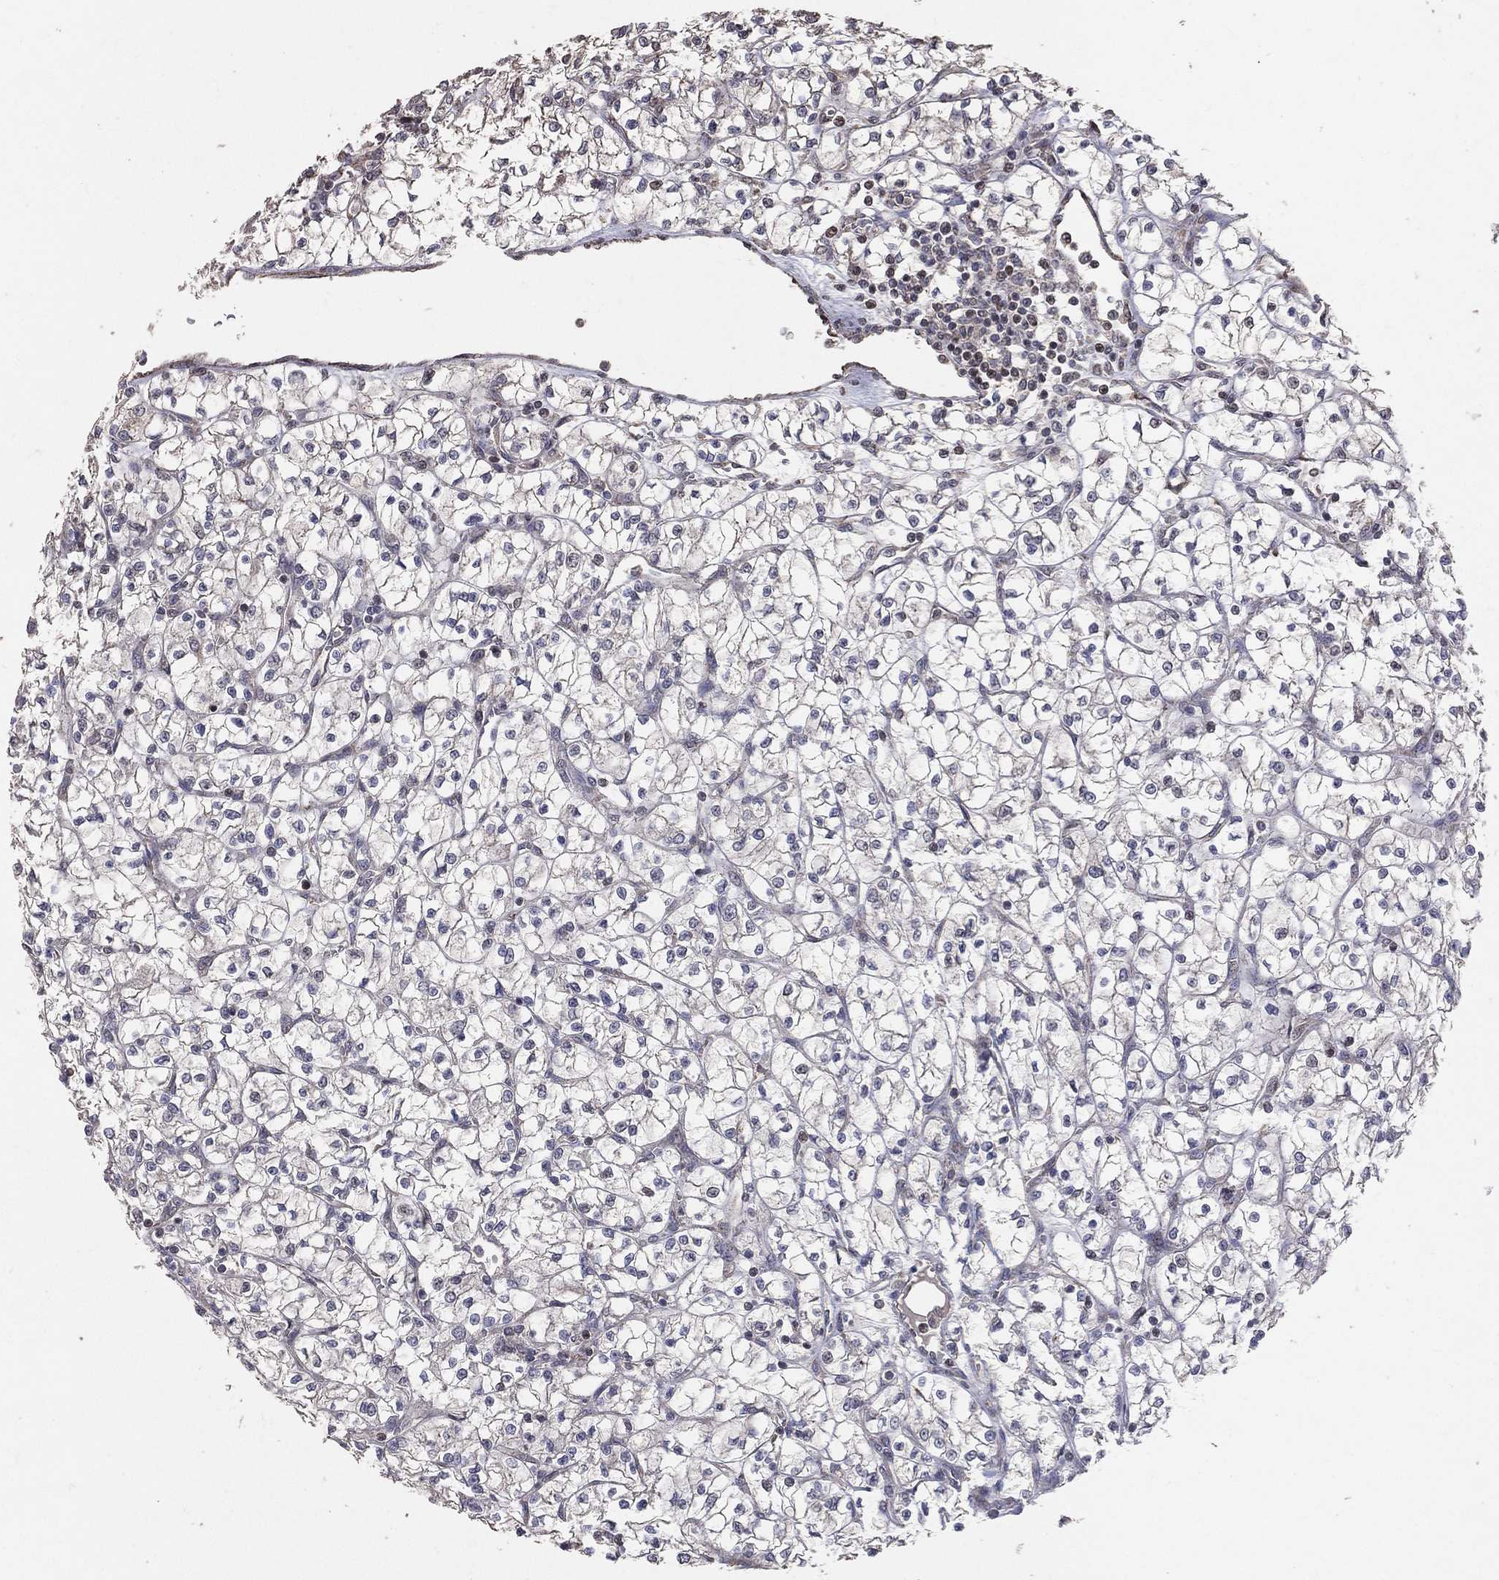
{"staining": {"intensity": "negative", "quantity": "none", "location": "none"}, "tissue": "renal cancer", "cell_type": "Tumor cells", "image_type": "cancer", "snomed": [{"axis": "morphology", "description": "Adenocarcinoma, NOS"}, {"axis": "topography", "description": "Kidney"}], "caption": "Immunohistochemistry (IHC) of renal cancer exhibits no positivity in tumor cells.", "gene": "LY6K", "patient": {"sex": "female", "age": 64}}